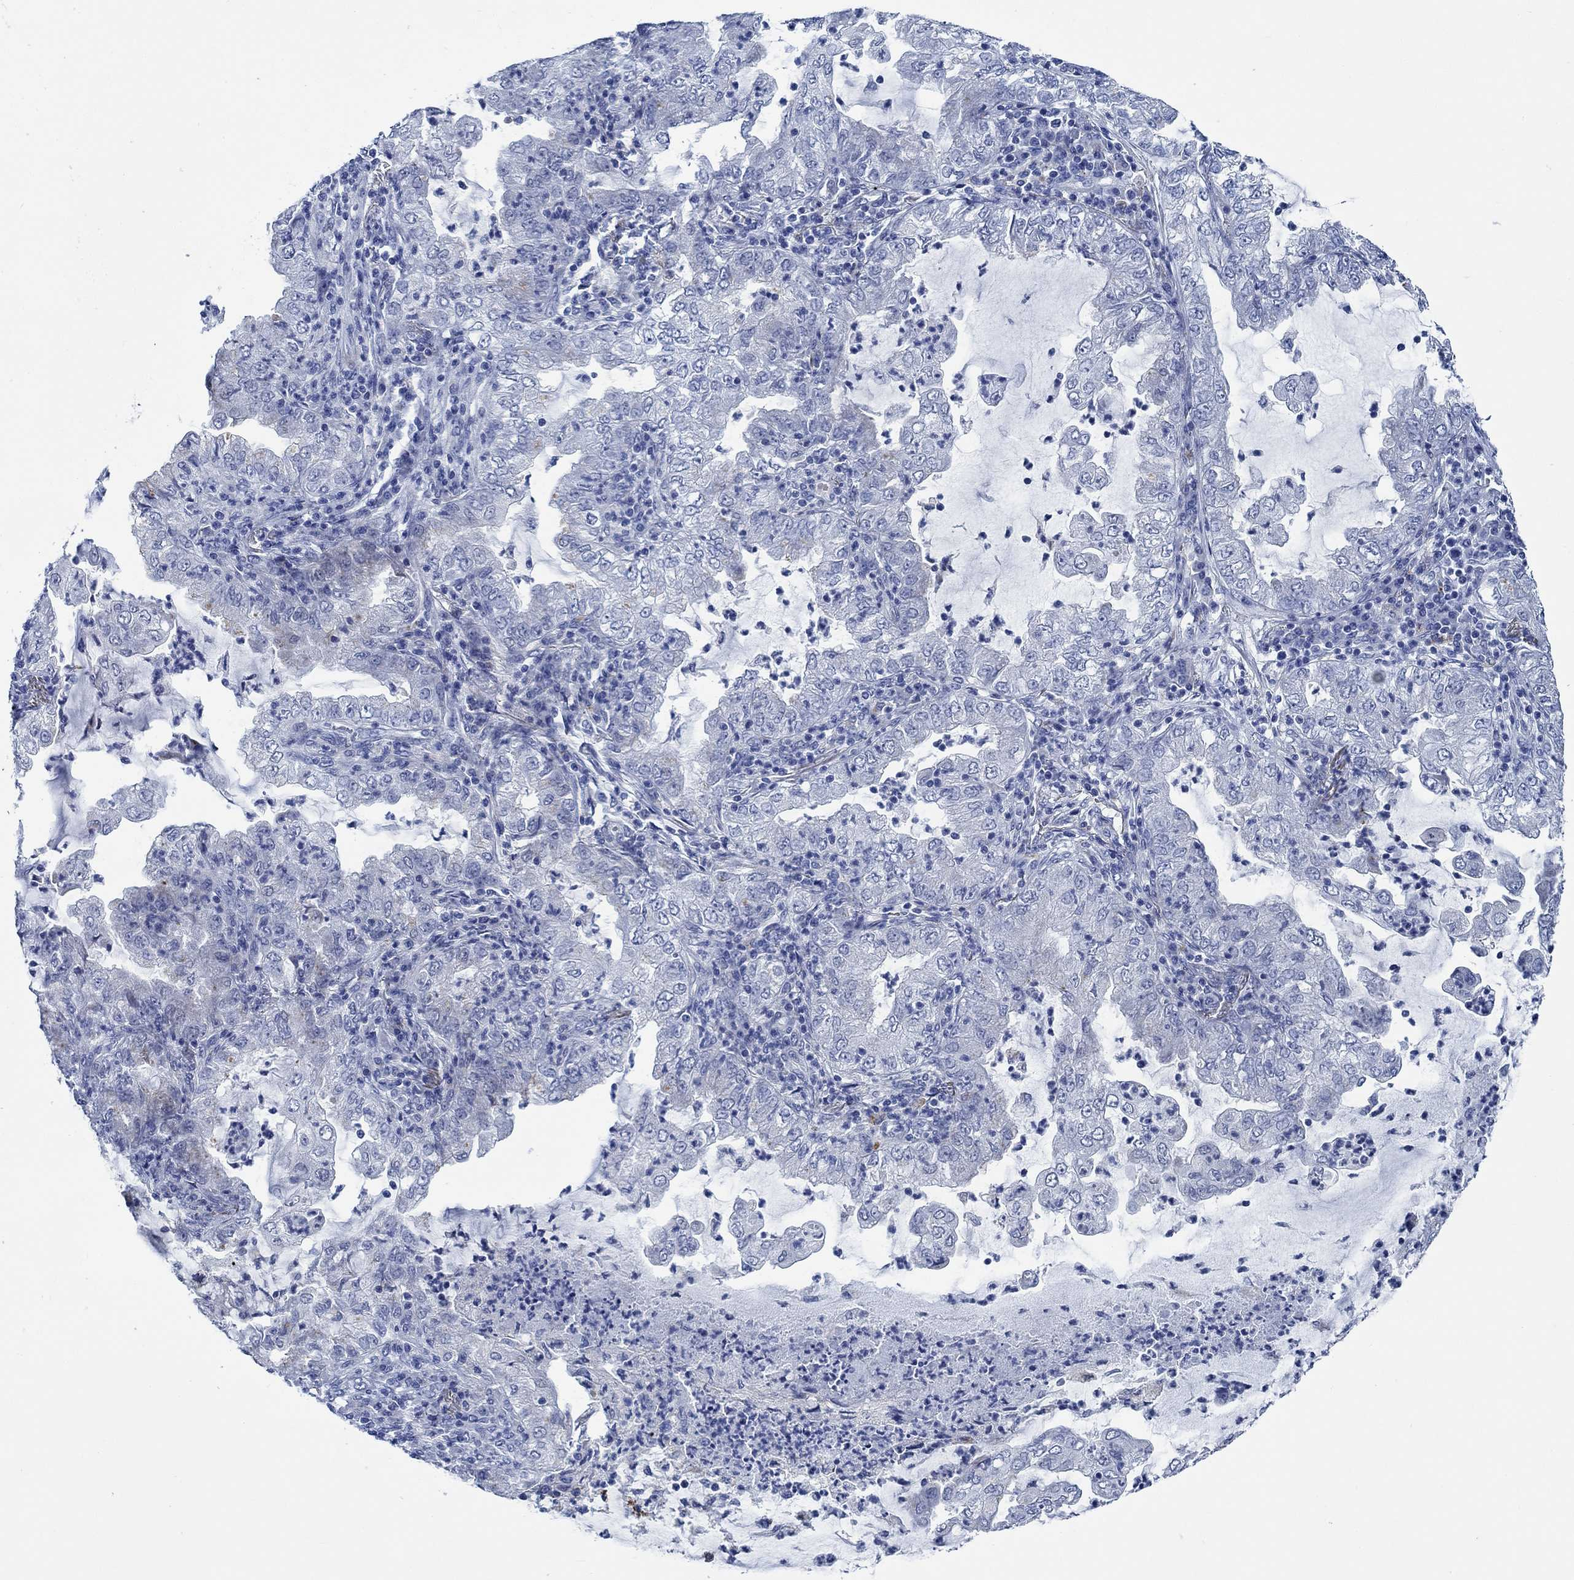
{"staining": {"intensity": "negative", "quantity": "none", "location": "none"}, "tissue": "lung cancer", "cell_type": "Tumor cells", "image_type": "cancer", "snomed": [{"axis": "morphology", "description": "Adenocarcinoma, NOS"}, {"axis": "topography", "description": "Lung"}], "caption": "A high-resolution micrograph shows immunohistochemistry staining of lung adenocarcinoma, which reveals no significant expression in tumor cells. (Immunohistochemistry, brightfield microscopy, high magnification).", "gene": "SVEP1", "patient": {"sex": "female", "age": 73}}